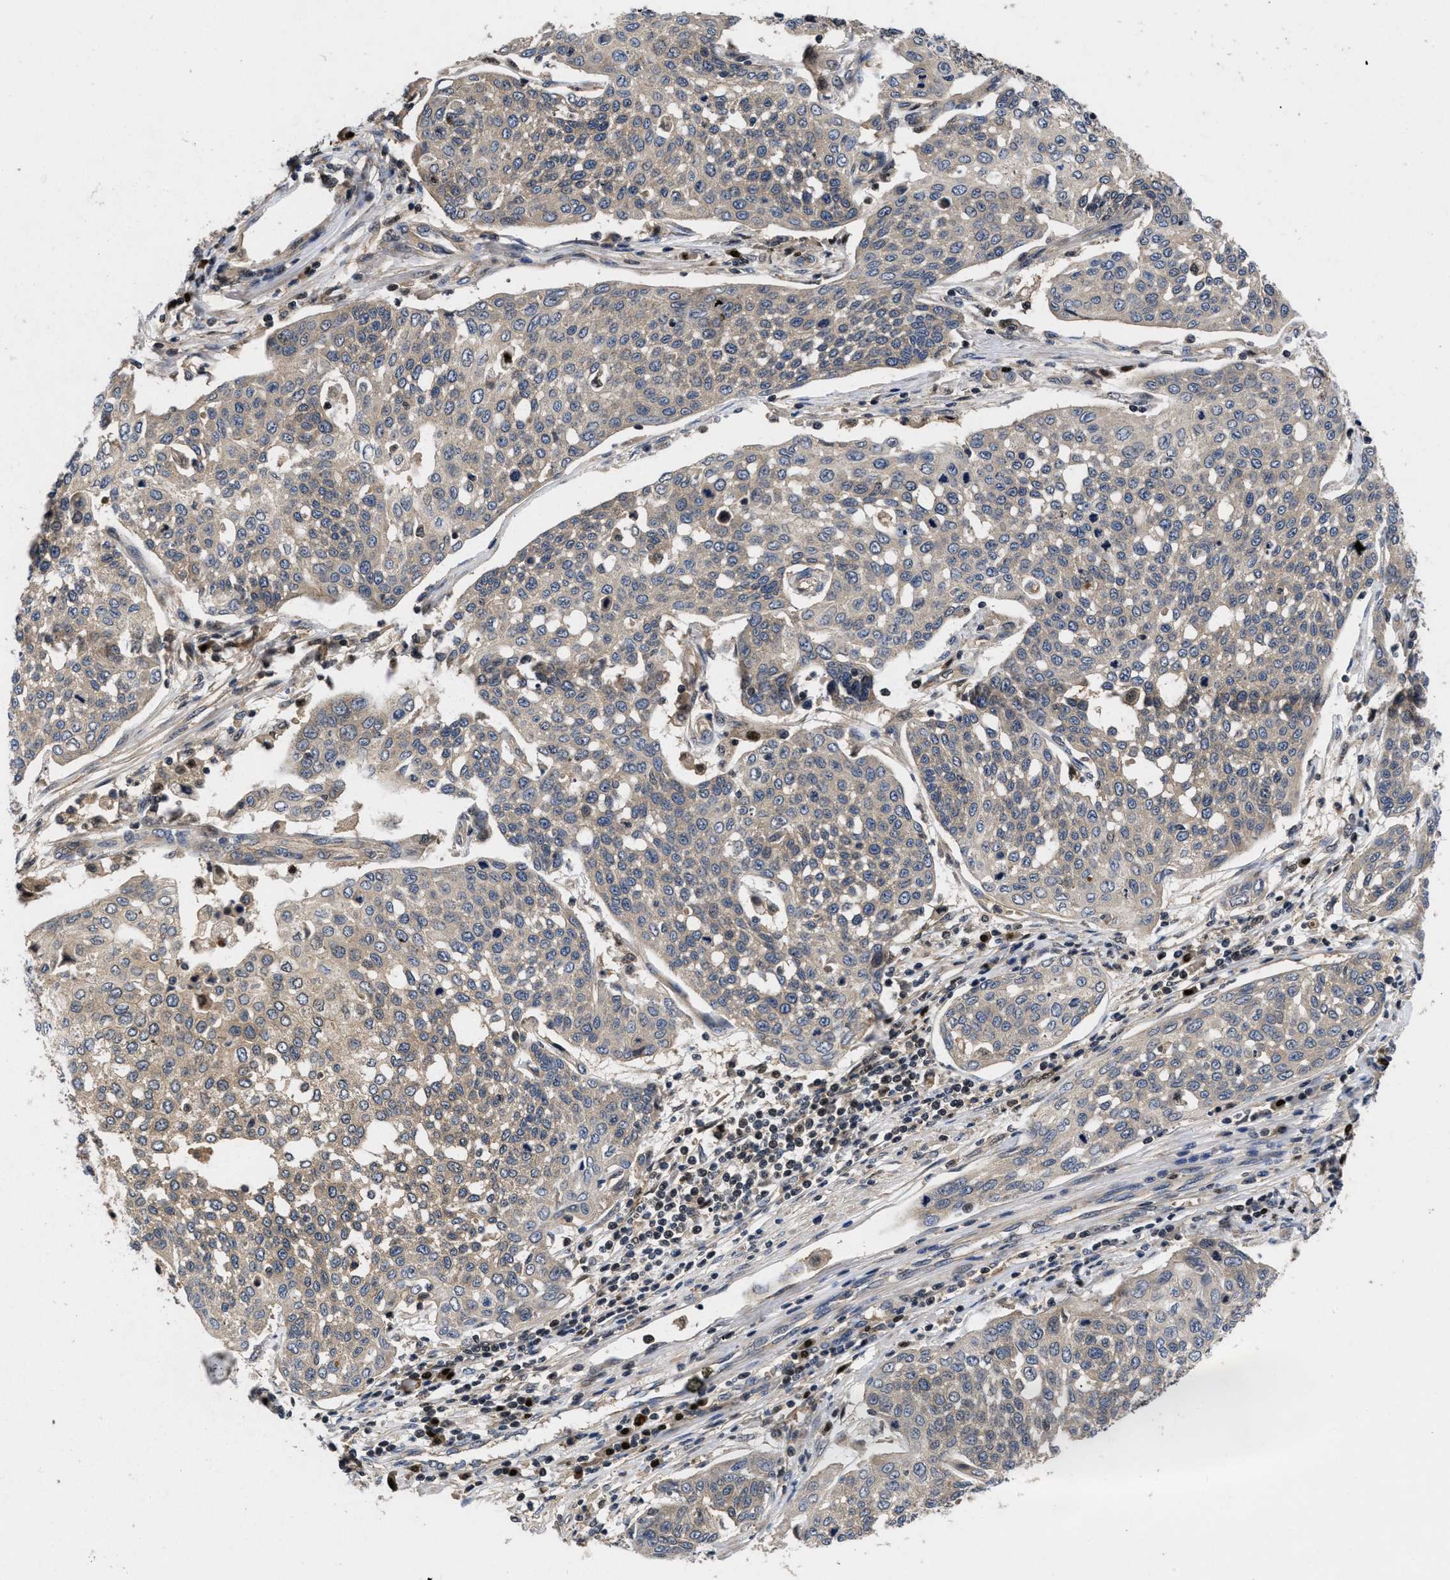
{"staining": {"intensity": "weak", "quantity": ">75%", "location": "cytoplasmic/membranous"}, "tissue": "cervical cancer", "cell_type": "Tumor cells", "image_type": "cancer", "snomed": [{"axis": "morphology", "description": "Squamous cell carcinoma, NOS"}, {"axis": "topography", "description": "Cervix"}], "caption": "Immunohistochemistry (IHC) staining of cervical cancer, which shows low levels of weak cytoplasmic/membranous staining in approximately >75% of tumor cells indicating weak cytoplasmic/membranous protein expression. The staining was performed using DAB (3,3'-diaminobenzidine) (brown) for protein detection and nuclei were counterstained in hematoxylin (blue).", "gene": "FAM200A", "patient": {"sex": "female", "age": 34}}